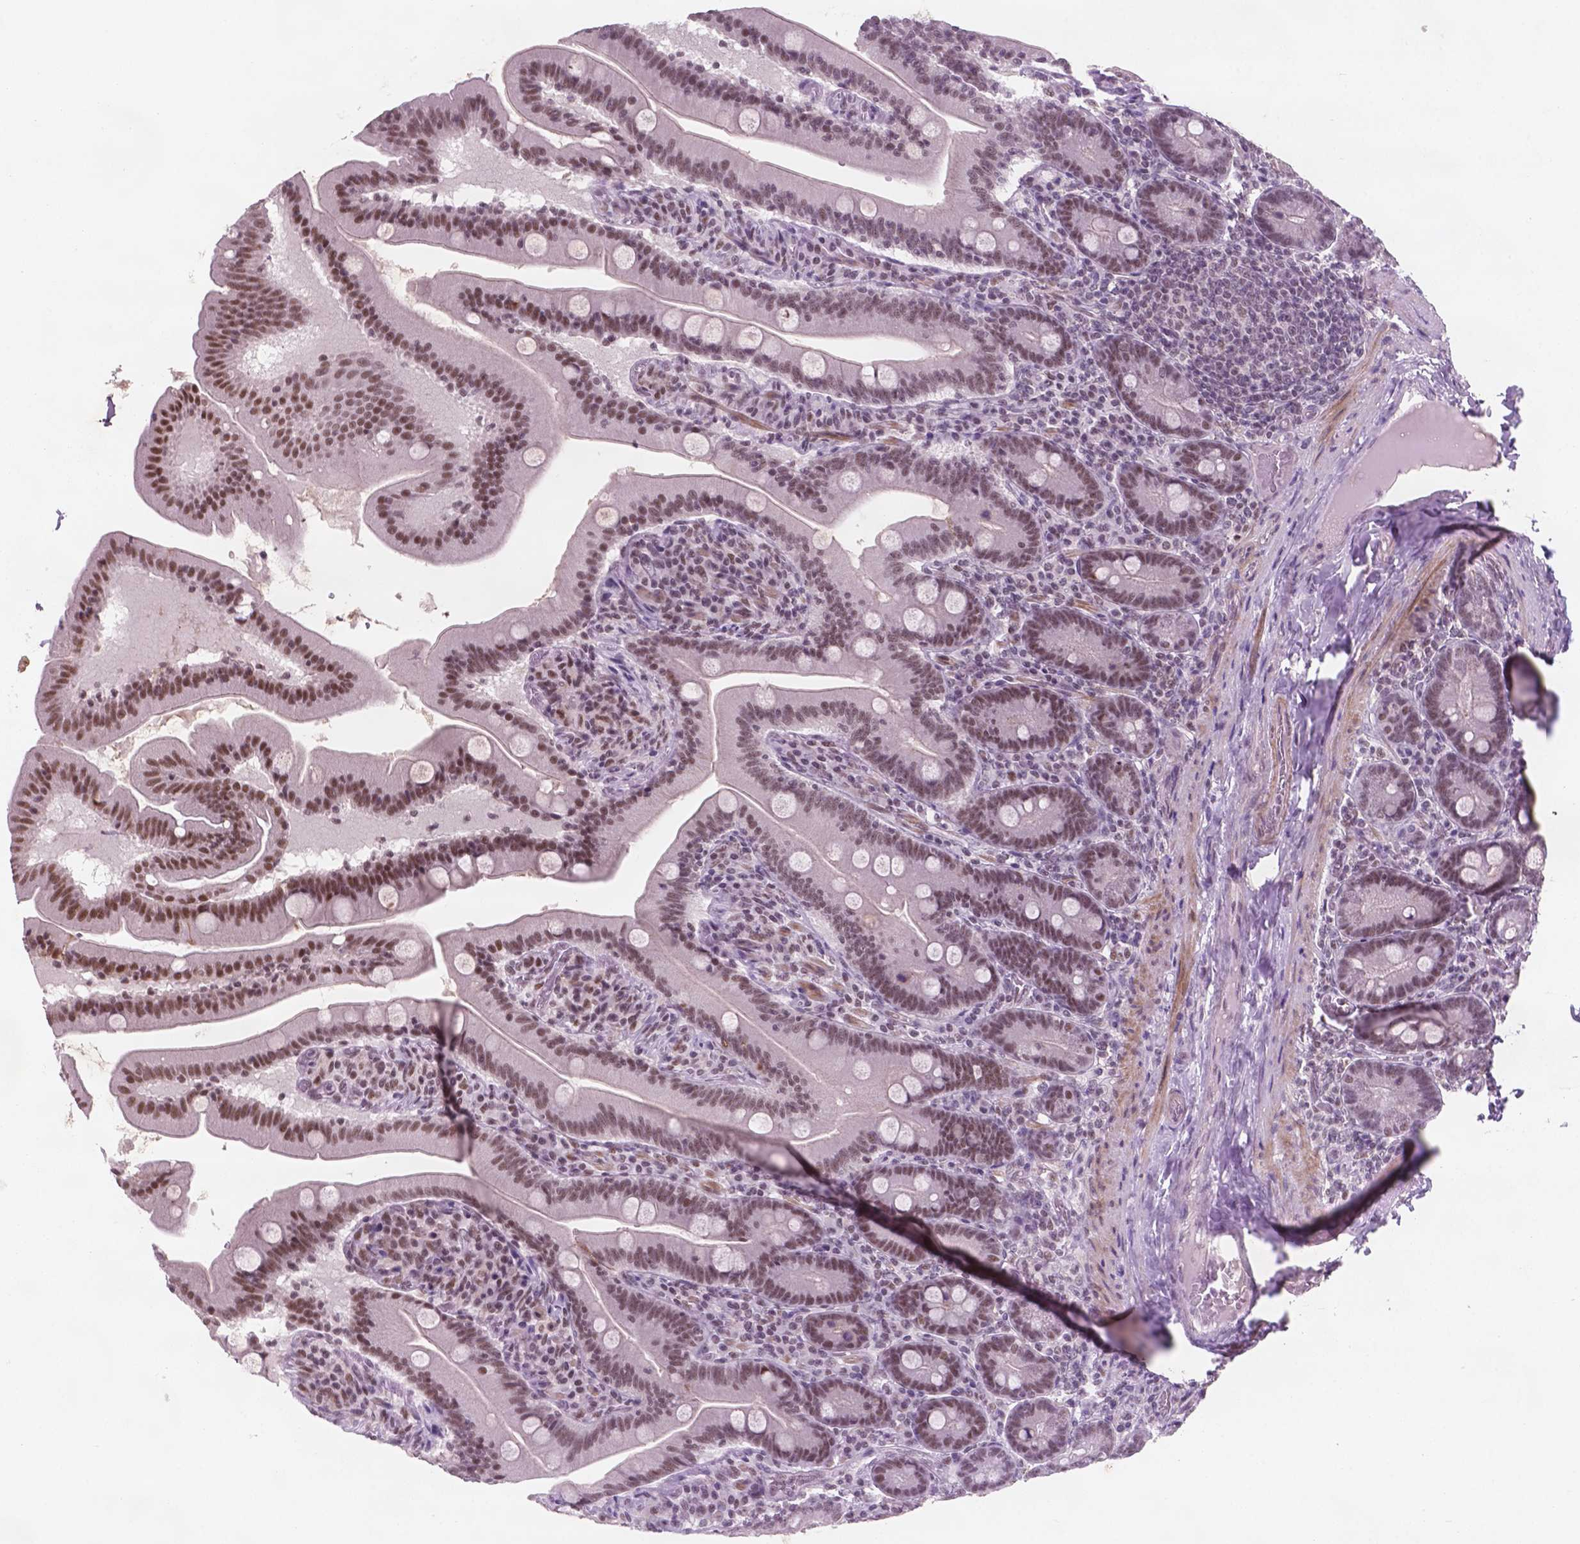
{"staining": {"intensity": "moderate", "quantity": ">75%", "location": "nuclear"}, "tissue": "small intestine", "cell_type": "Glandular cells", "image_type": "normal", "snomed": [{"axis": "morphology", "description": "Normal tissue, NOS"}, {"axis": "topography", "description": "Small intestine"}], "caption": "A brown stain shows moderate nuclear positivity of a protein in glandular cells of unremarkable human small intestine.", "gene": "CTR9", "patient": {"sex": "male", "age": 37}}